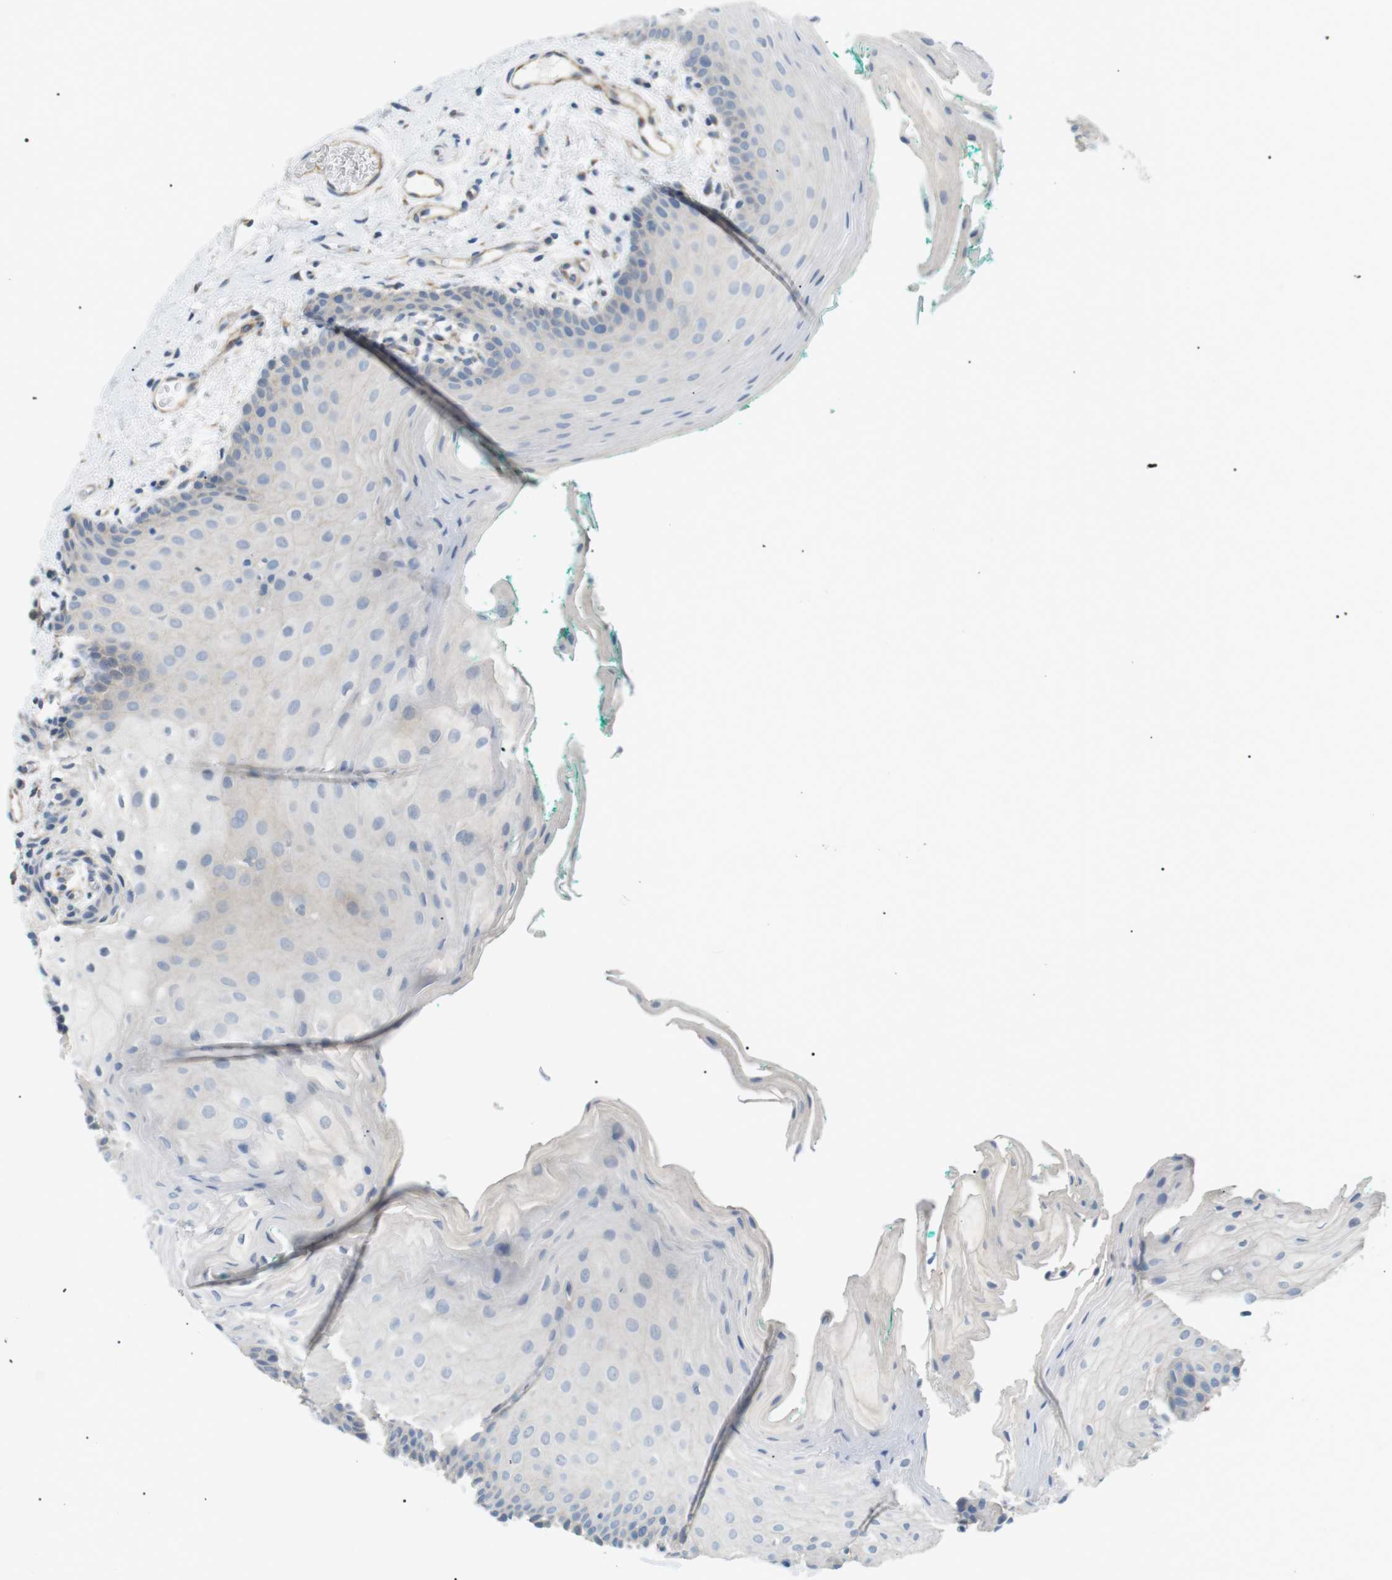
{"staining": {"intensity": "negative", "quantity": "none", "location": "none"}, "tissue": "oral mucosa", "cell_type": "Squamous epithelial cells", "image_type": "normal", "snomed": [{"axis": "morphology", "description": "Normal tissue, NOS"}, {"axis": "topography", "description": "Oral tissue"}], "caption": "This is an immunohistochemistry (IHC) micrograph of benign oral mucosa. There is no positivity in squamous epithelial cells.", "gene": "MTARC2", "patient": {"sex": "male", "age": 58}}